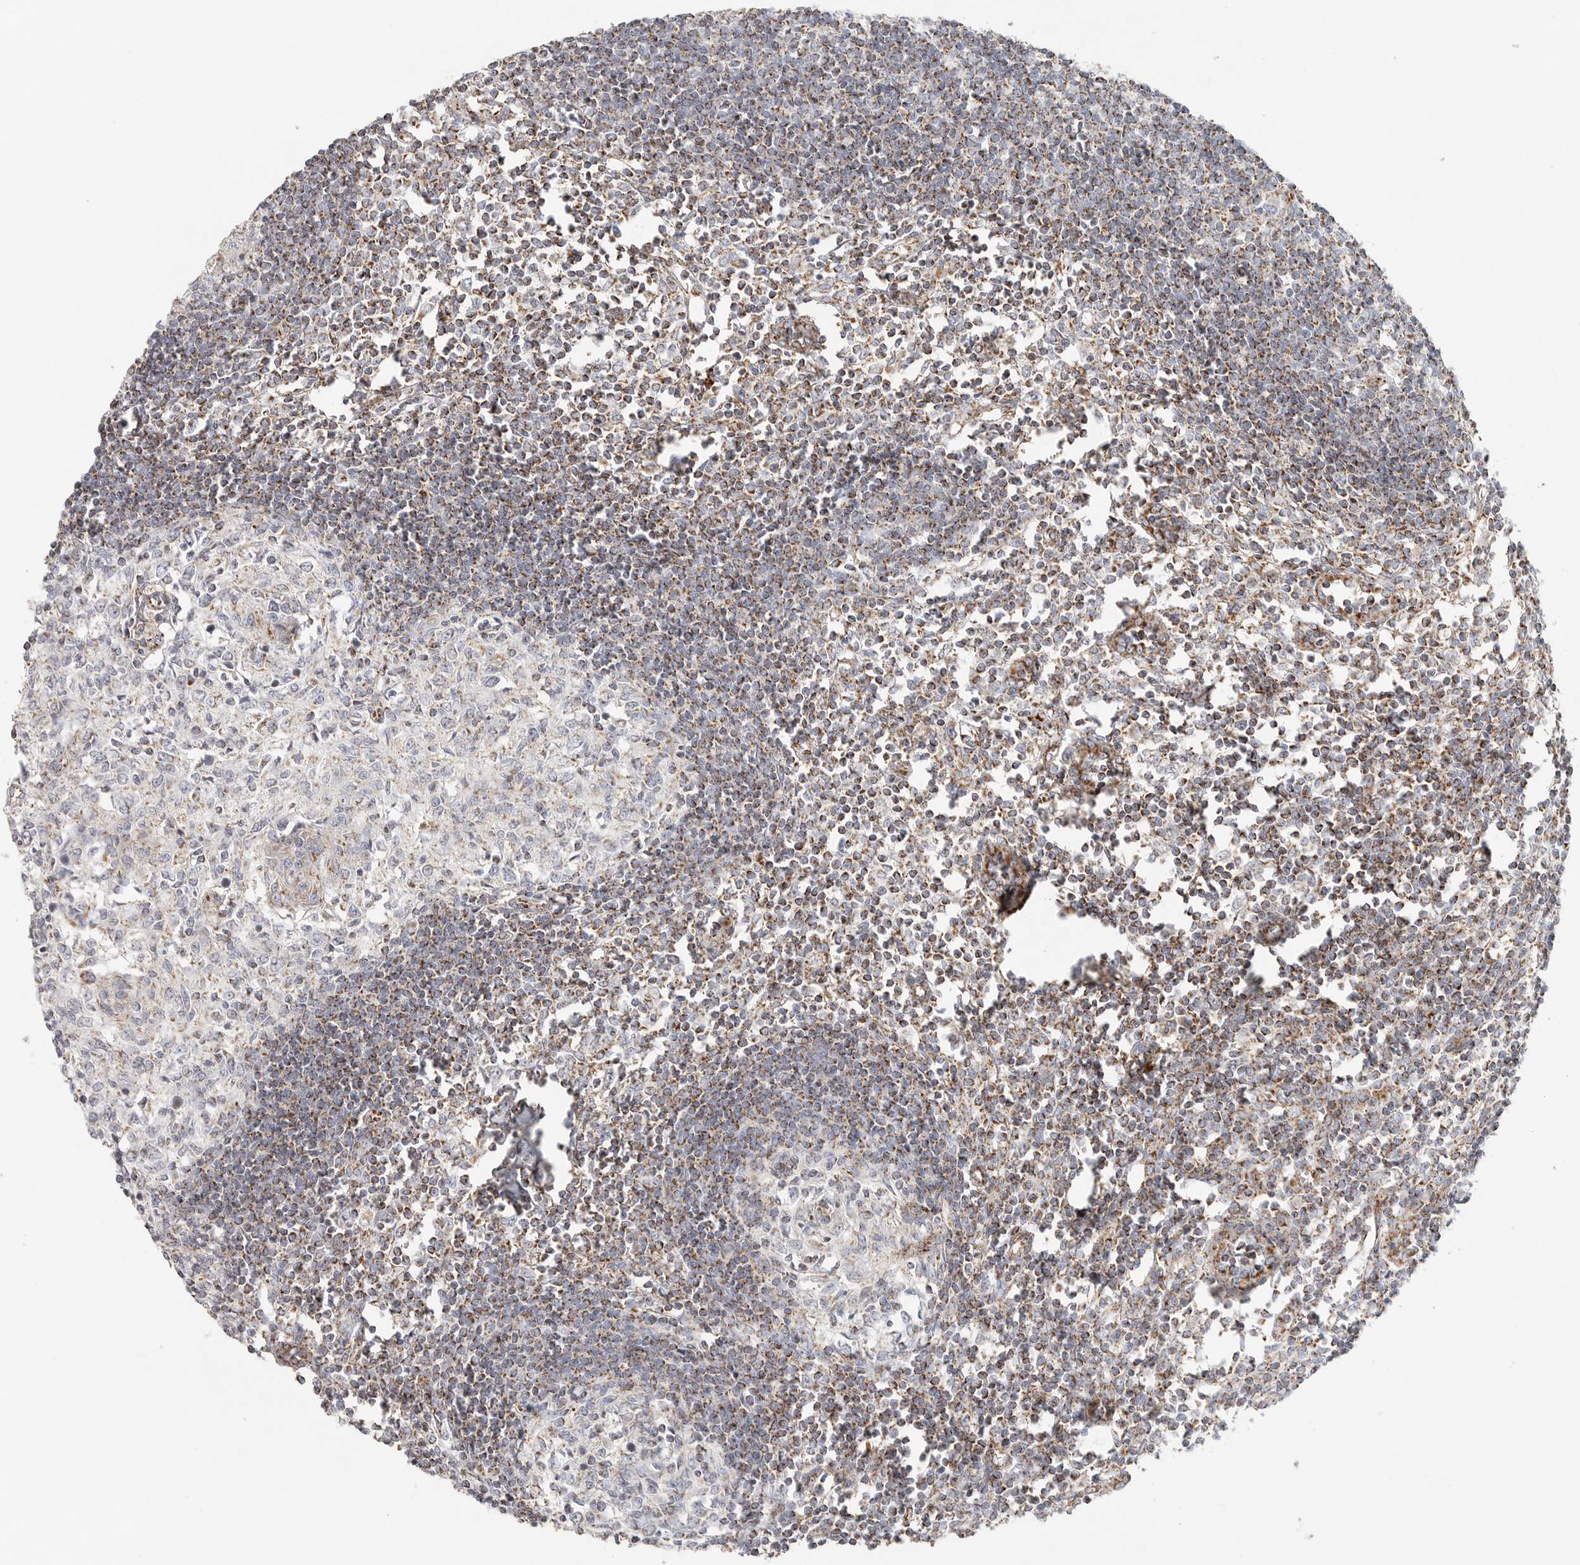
{"staining": {"intensity": "moderate", "quantity": "<25%", "location": "cytoplasmic/membranous"}, "tissue": "lymph node", "cell_type": "Germinal center cells", "image_type": "normal", "snomed": [{"axis": "morphology", "description": "Normal tissue, NOS"}, {"axis": "morphology", "description": "Malignant melanoma, Metastatic site"}, {"axis": "topography", "description": "Lymph node"}], "caption": "Immunohistochemistry of benign lymph node demonstrates low levels of moderate cytoplasmic/membranous positivity in about <25% of germinal center cells.", "gene": "SLC25A26", "patient": {"sex": "male", "age": 41}}